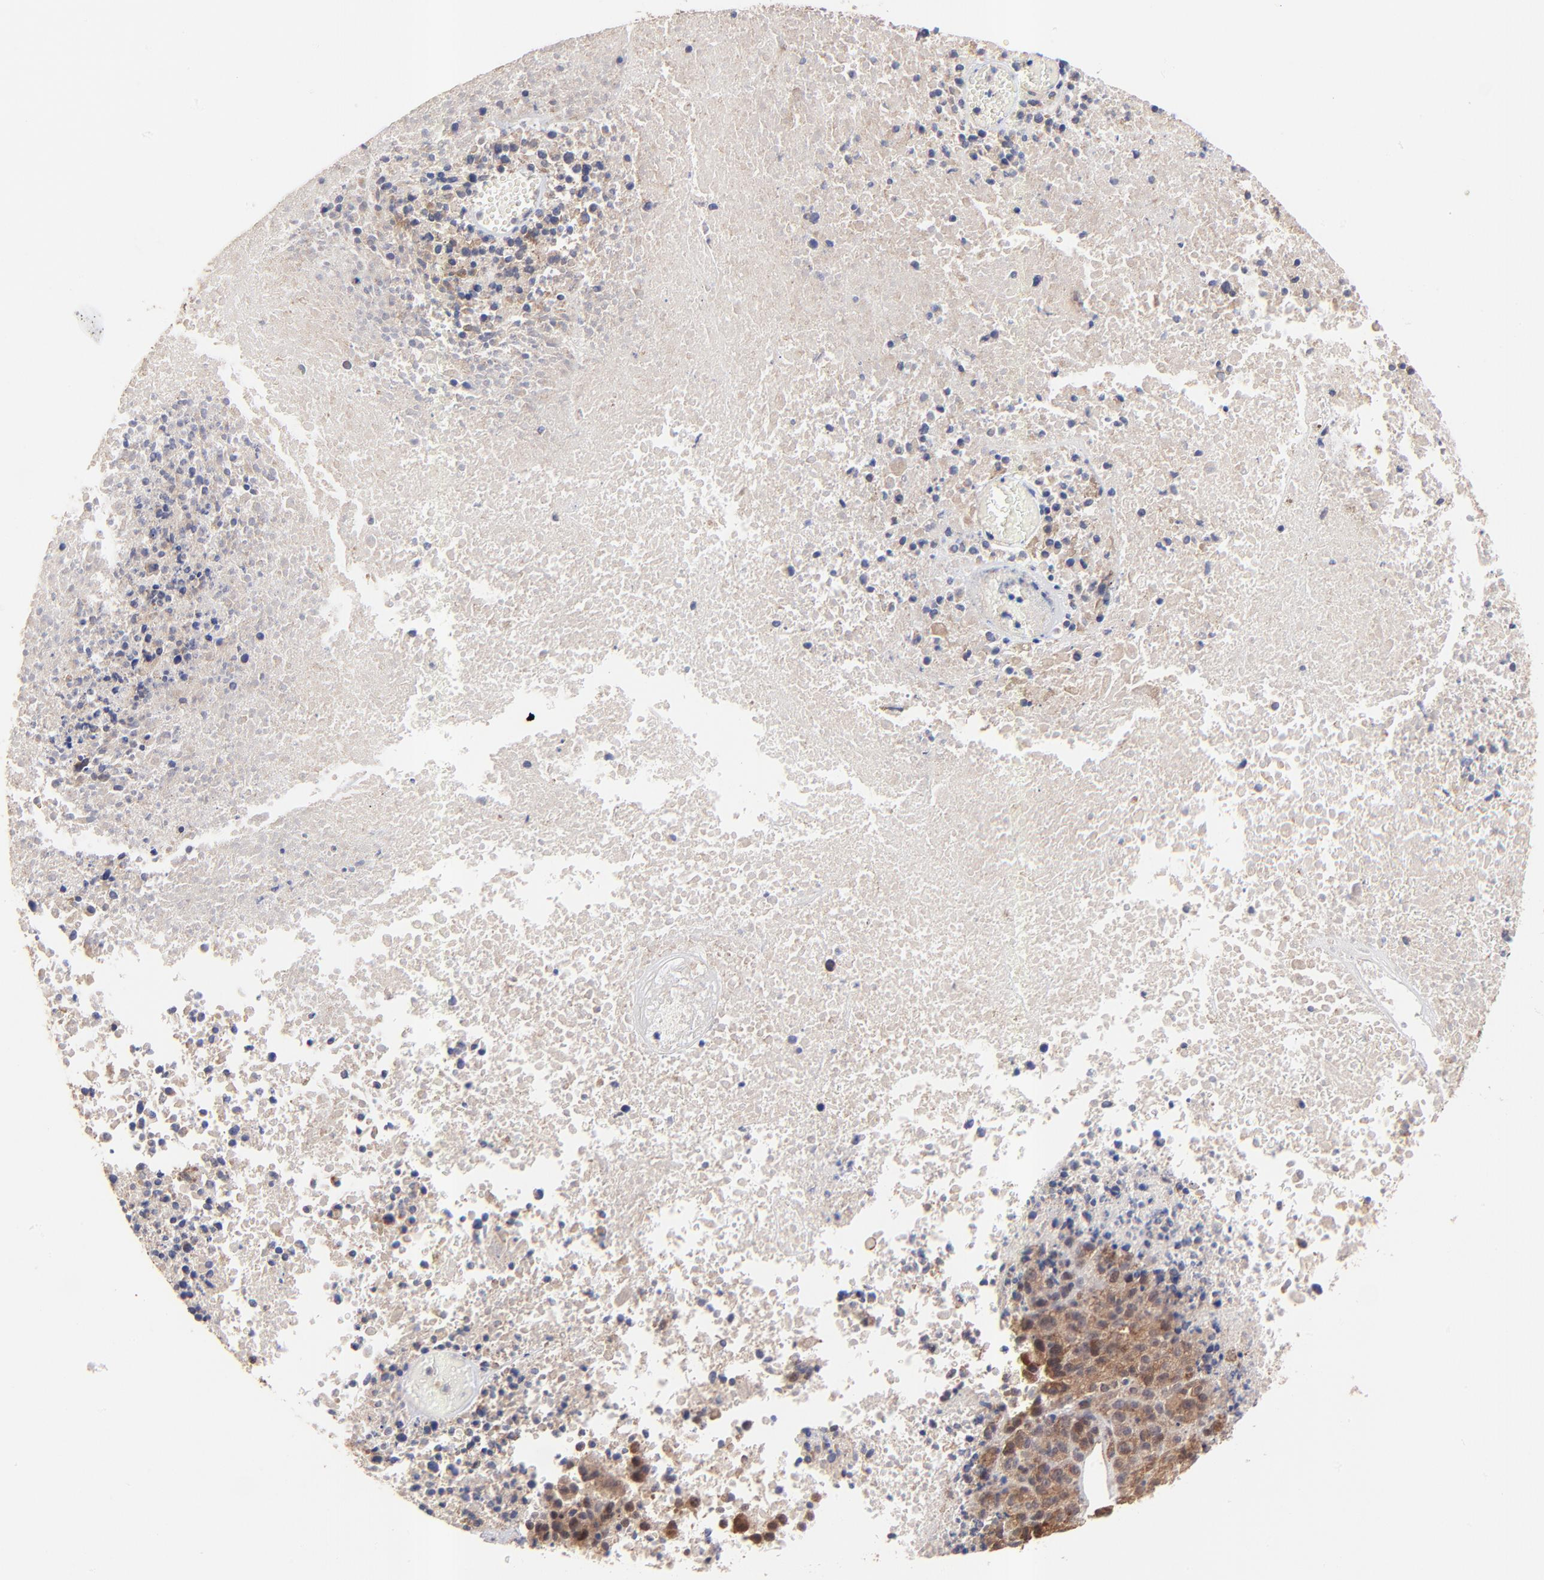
{"staining": {"intensity": "moderate", "quantity": ">75%", "location": "cytoplasmic/membranous"}, "tissue": "melanoma", "cell_type": "Tumor cells", "image_type": "cancer", "snomed": [{"axis": "morphology", "description": "Malignant melanoma, Metastatic site"}, {"axis": "topography", "description": "Cerebral cortex"}], "caption": "Immunohistochemical staining of human melanoma reveals moderate cytoplasmic/membranous protein expression in about >75% of tumor cells. The staining is performed using DAB brown chromogen to label protein expression. The nuclei are counter-stained blue using hematoxylin.", "gene": "BAIAP2L2", "patient": {"sex": "female", "age": 52}}